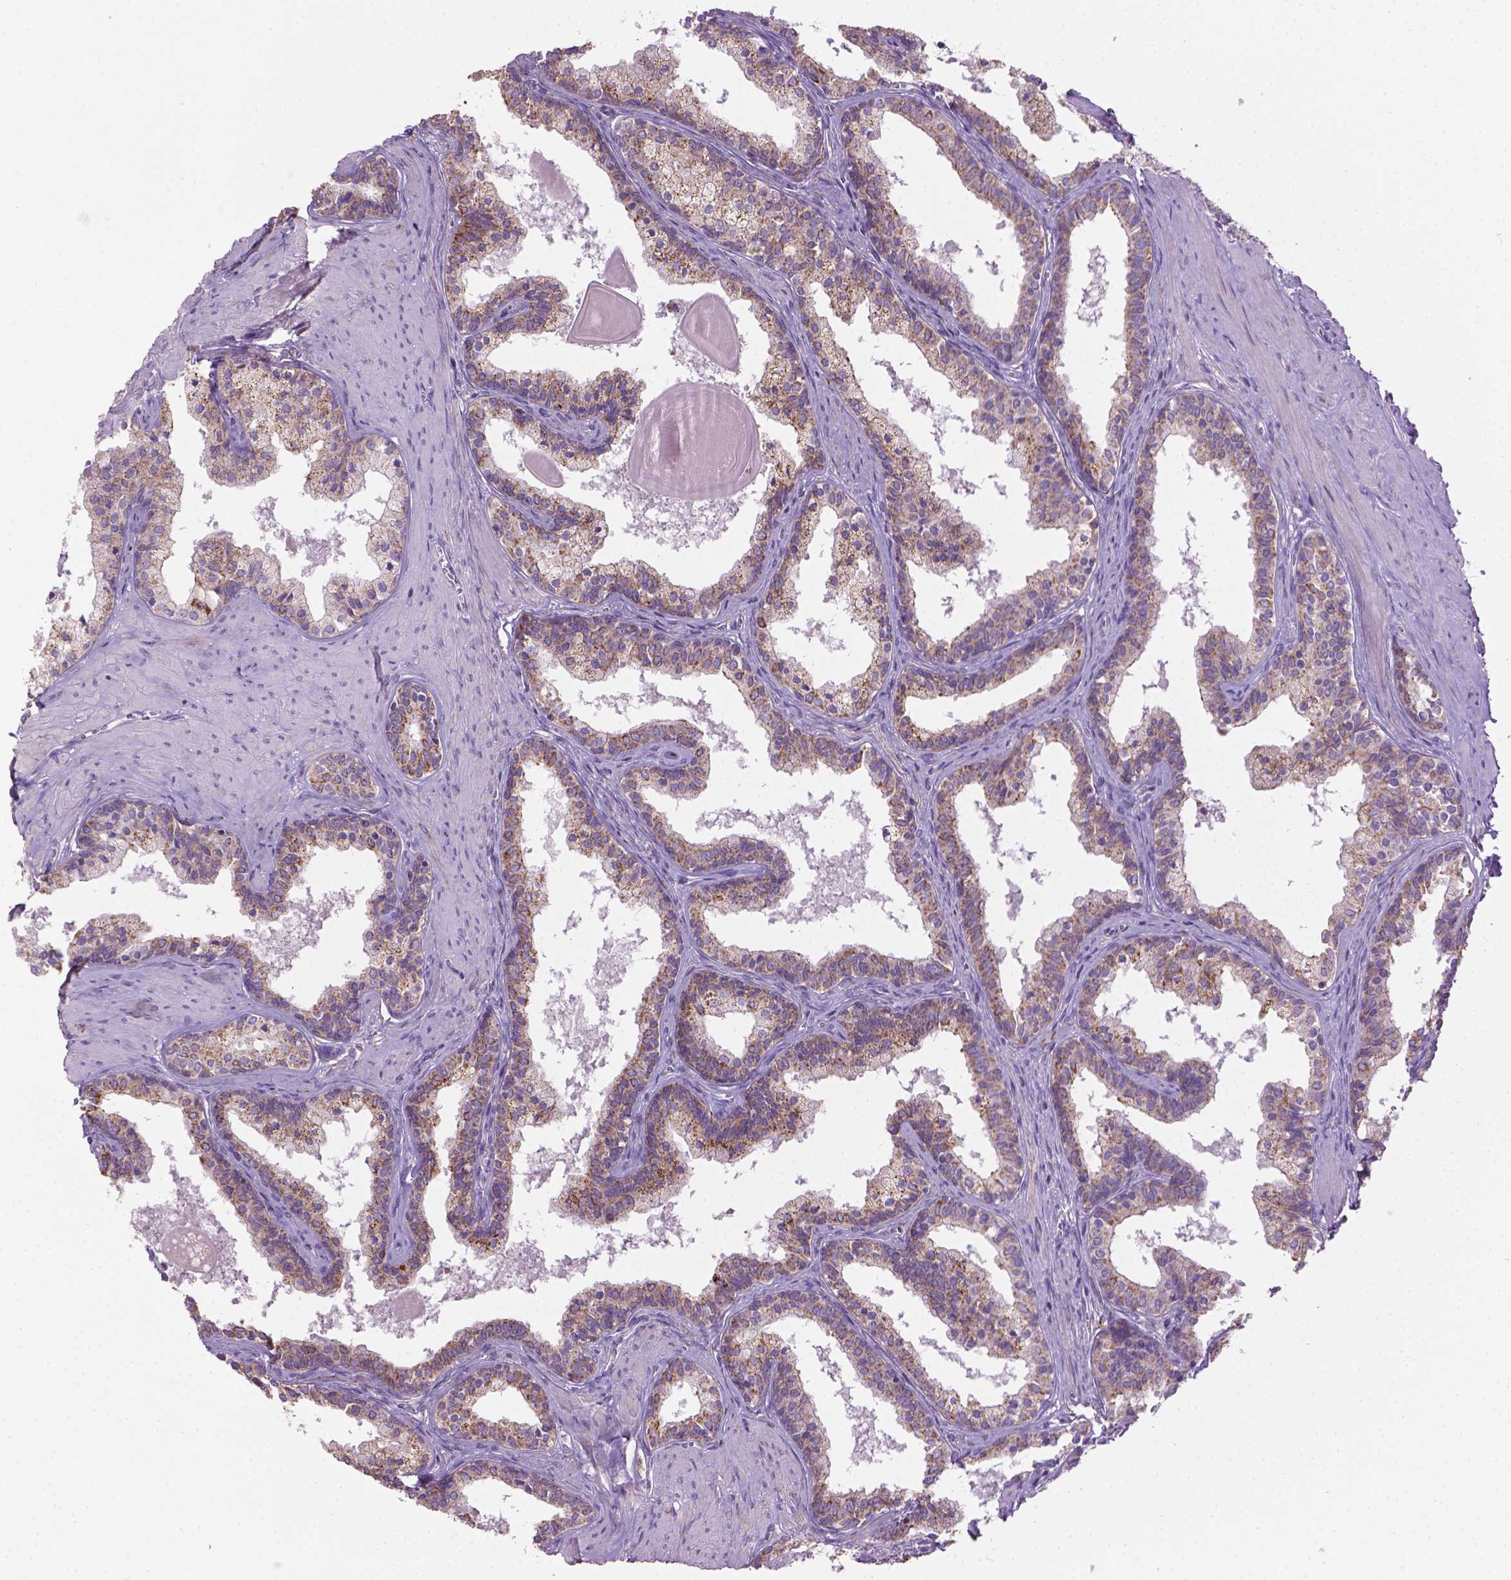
{"staining": {"intensity": "moderate", "quantity": ">75%", "location": "cytoplasmic/membranous"}, "tissue": "prostate", "cell_type": "Glandular cells", "image_type": "normal", "snomed": [{"axis": "morphology", "description": "Normal tissue, NOS"}, {"axis": "topography", "description": "Prostate"}], "caption": "High-power microscopy captured an immunohistochemistry (IHC) micrograph of unremarkable prostate, revealing moderate cytoplasmic/membranous staining in about >75% of glandular cells.", "gene": "VDAC1", "patient": {"sex": "male", "age": 61}}